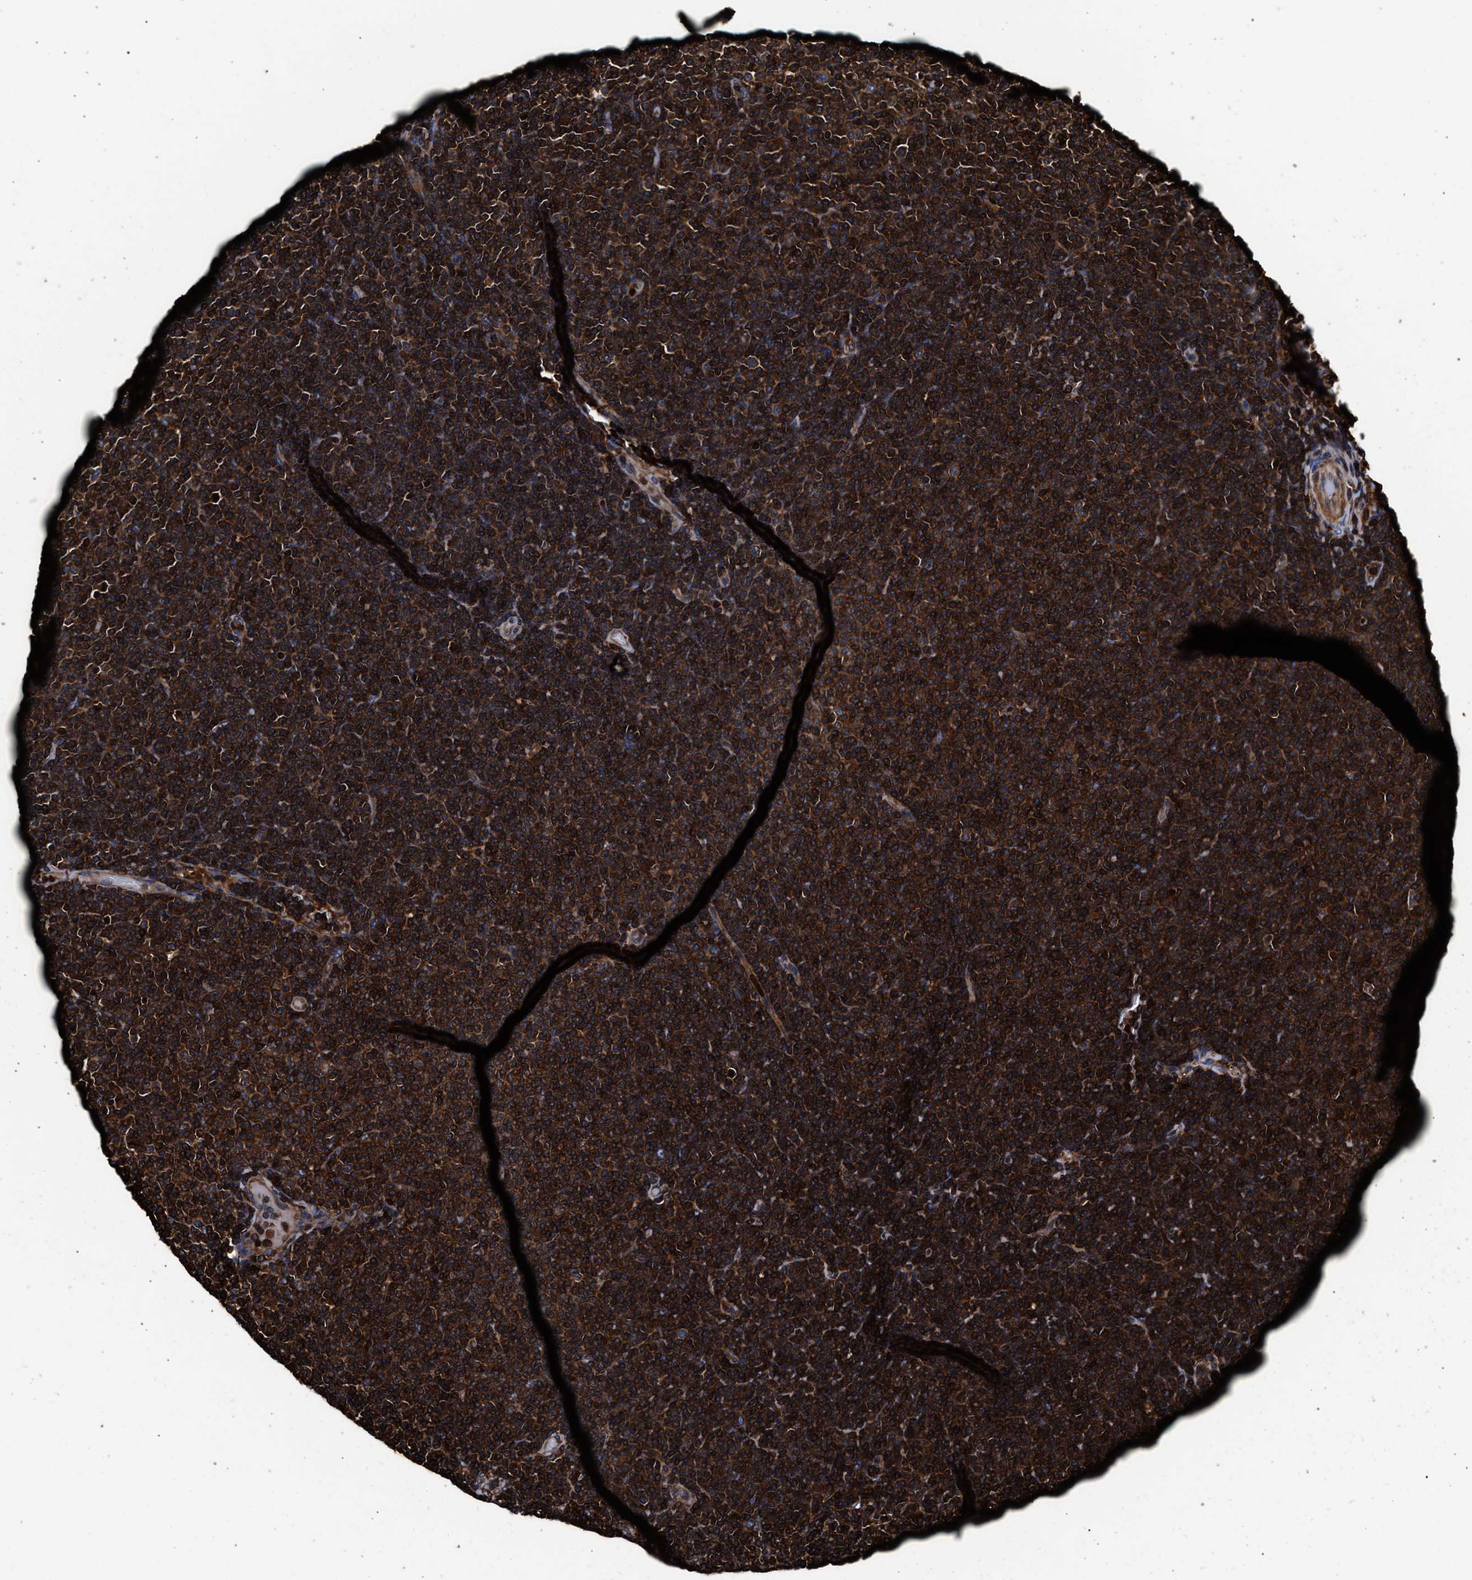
{"staining": {"intensity": "strong", "quantity": ">75%", "location": "cytoplasmic/membranous"}, "tissue": "lymphoma", "cell_type": "Tumor cells", "image_type": "cancer", "snomed": [{"axis": "morphology", "description": "Malignant lymphoma, non-Hodgkin's type, Low grade"}, {"axis": "topography", "description": "Lymph node"}], "caption": "This histopathology image demonstrates IHC staining of human lymphoma, with high strong cytoplasmic/membranous expression in about >75% of tumor cells.", "gene": "KYAT1", "patient": {"sex": "female", "age": 53}}